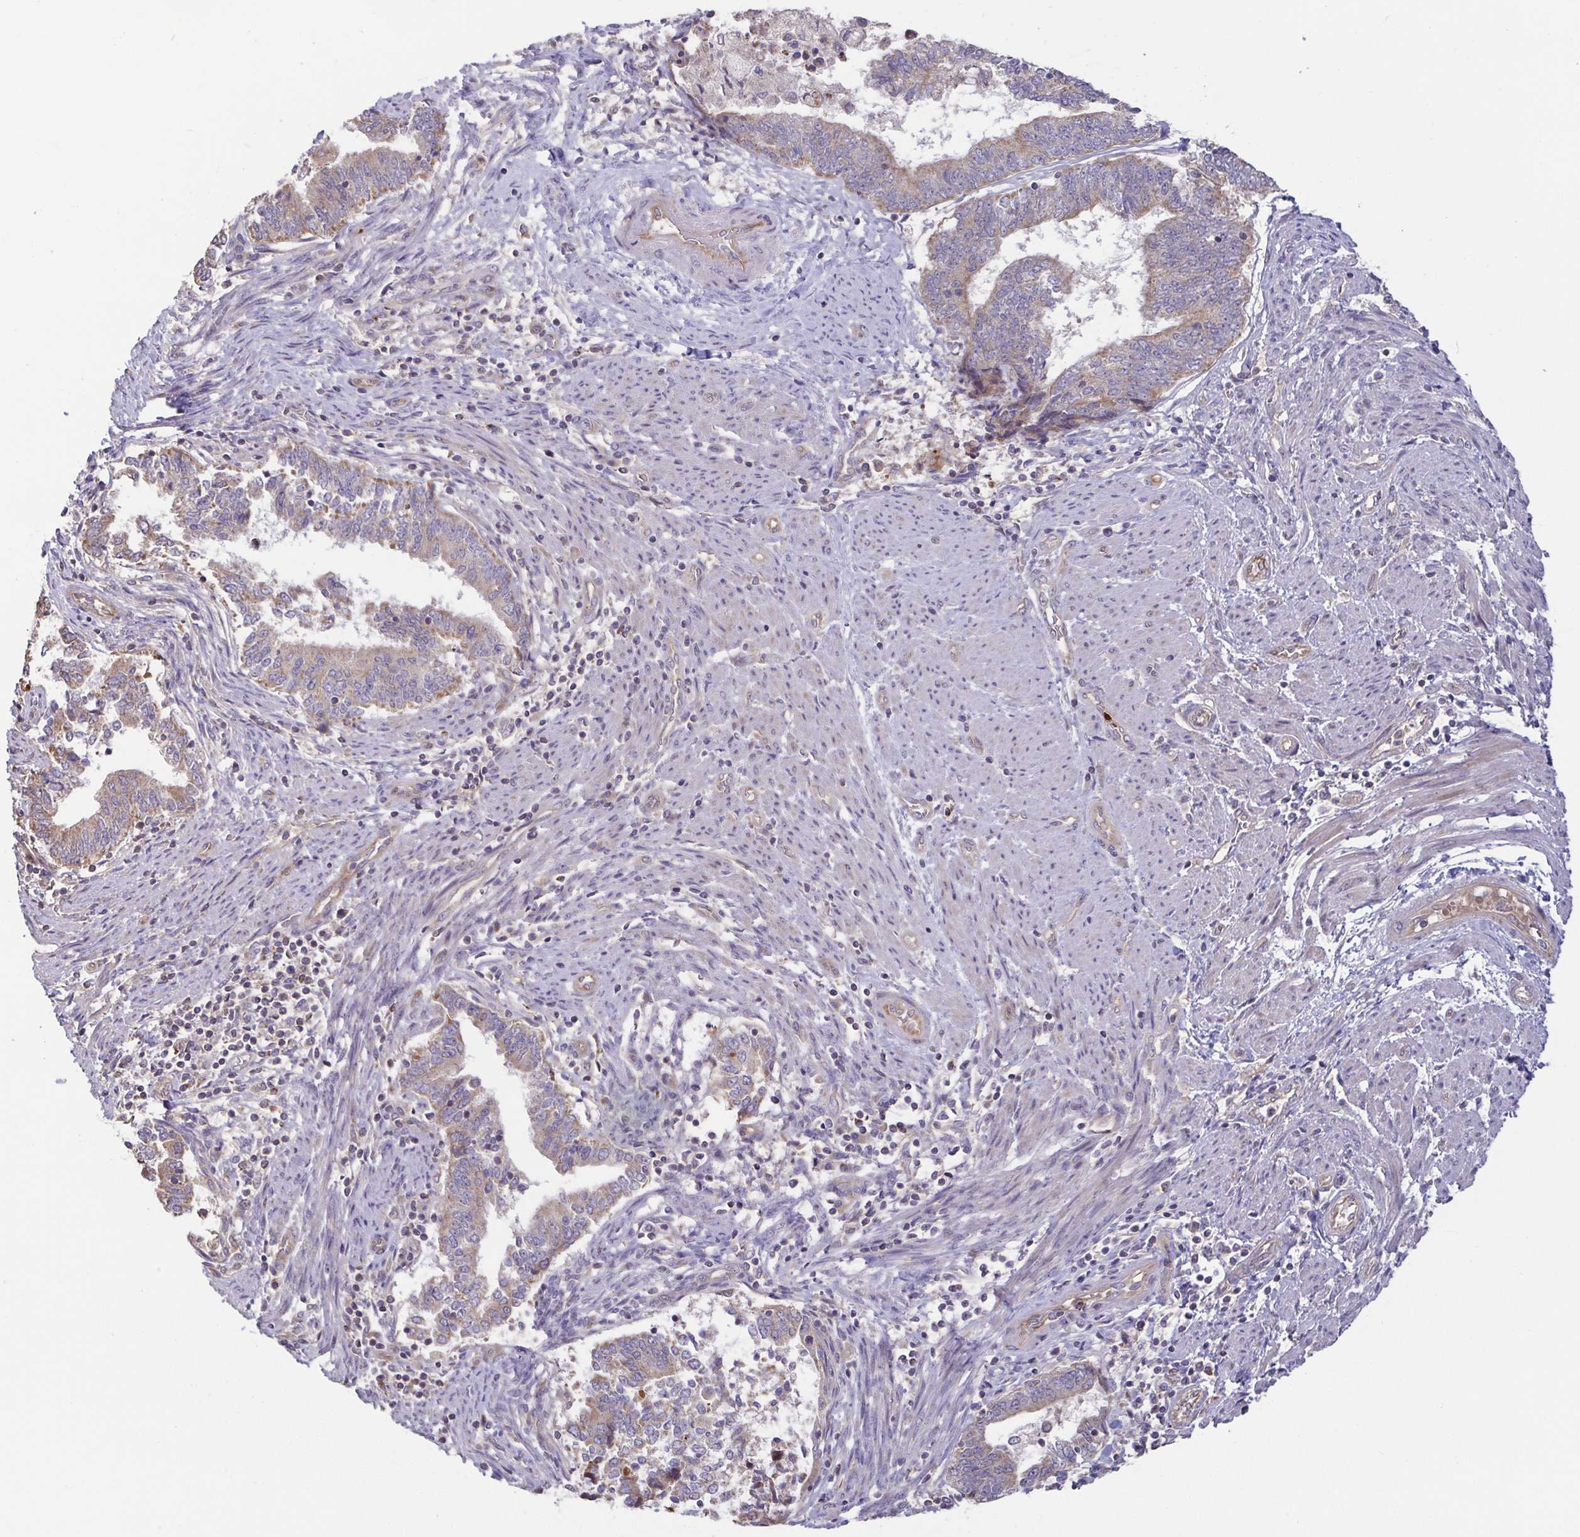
{"staining": {"intensity": "weak", "quantity": "25%-75%", "location": "cytoplasmic/membranous"}, "tissue": "endometrial cancer", "cell_type": "Tumor cells", "image_type": "cancer", "snomed": [{"axis": "morphology", "description": "Adenocarcinoma, NOS"}, {"axis": "topography", "description": "Endometrium"}], "caption": "Protein expression analysis of endometrial adenocarcinoma exhibits weak cytoplasmic/membranous staining in about 25%-75% of tumor cells. Using DAB (brown) and hematoxylin (blue) stains, captured at high magnification using brightfield microscopy.", "gene": "OSBPL7", "patient": {"sex": "female", "age": 65}}